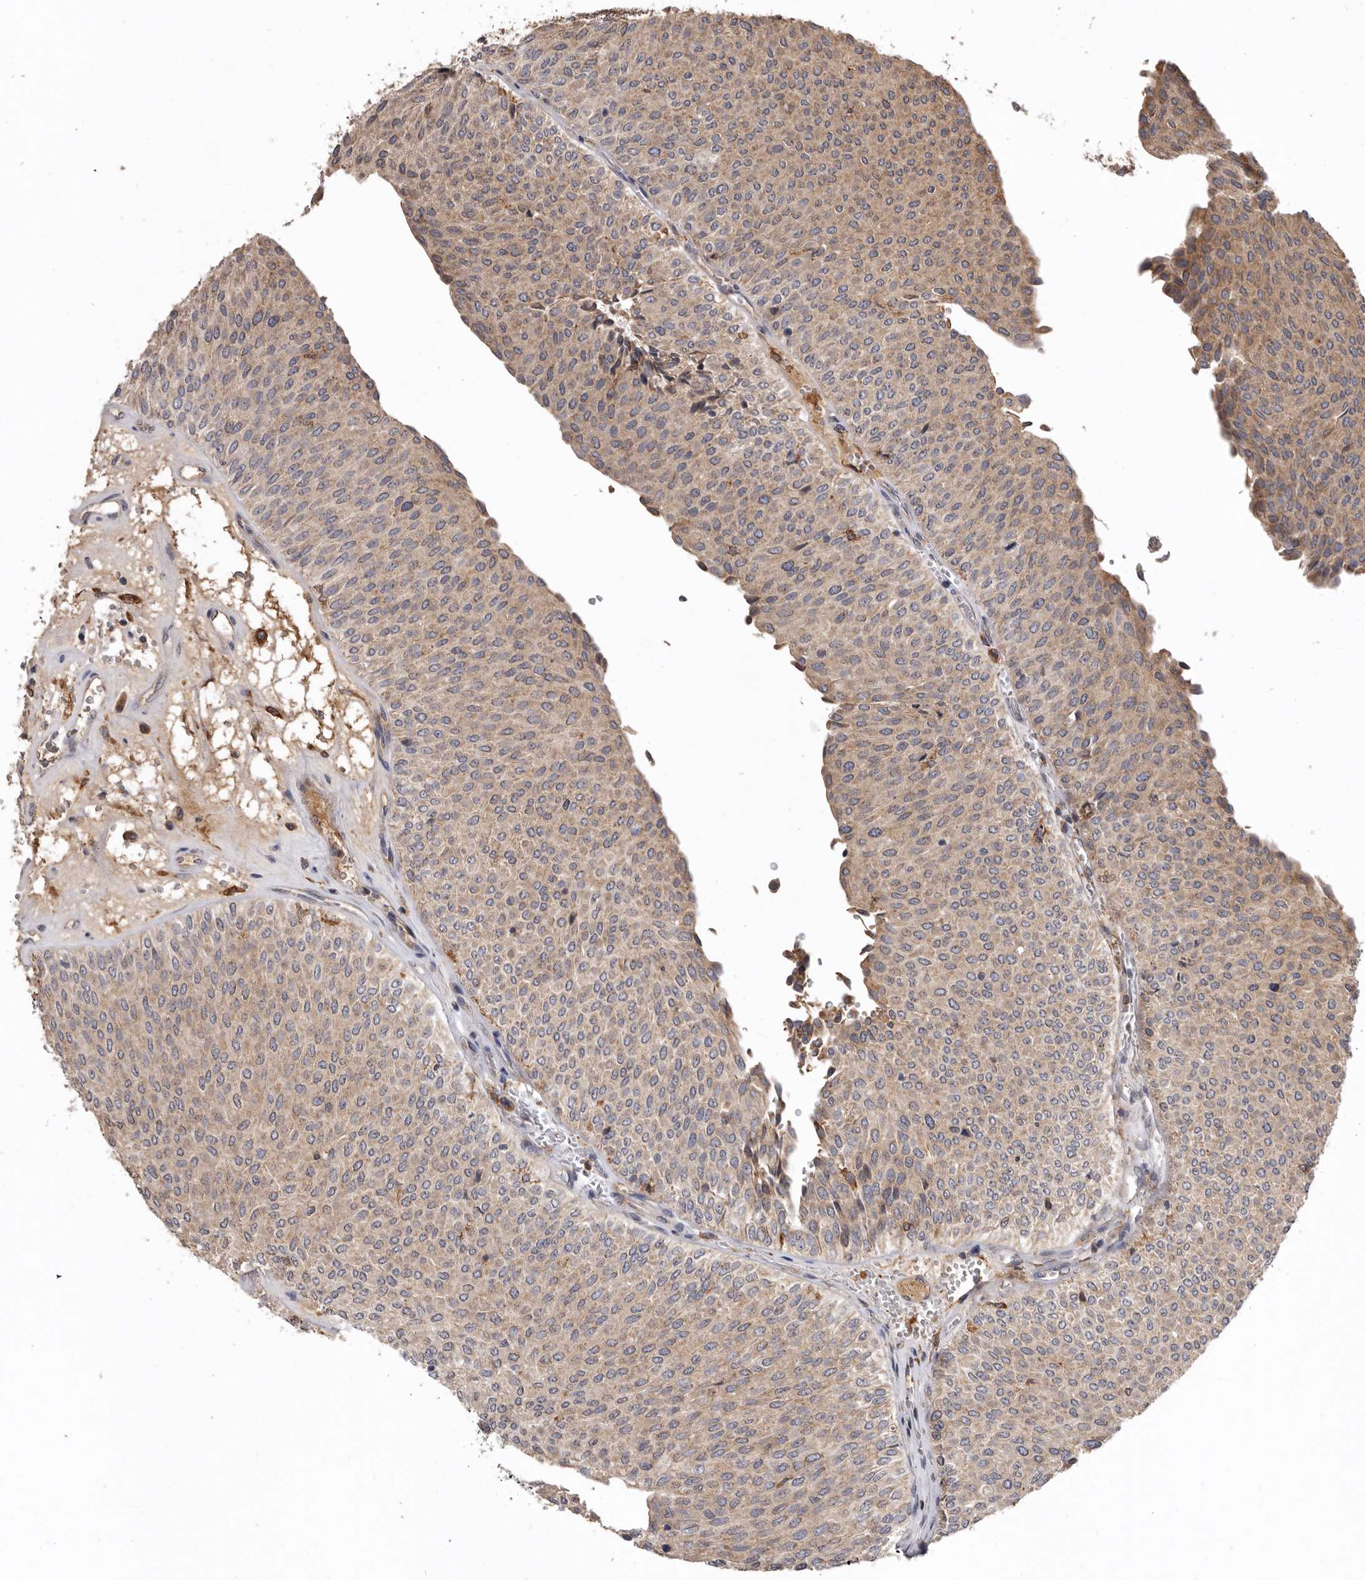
{"staining": {"intensity": "weak", "quantity": ">75%", "location": "cytoplasmic/membranous"}, "tissue": "urothelial cancer", "cell_type": "Tumor cells", "image_type": "cancer", "snomed": [{"axis": "morphology", "description": "Urothelial carcinoma, Low grade"}, {"axis": "topography", "description": "Urinary bladder"}], "caption": "This image displays IHC staining of human urothelial cancer, with low weak cytoplasmic/membranous positivity in about >75% of tumor cells.", "gene": "INKA2", "patient": {"sex": "male", "age": 78}}